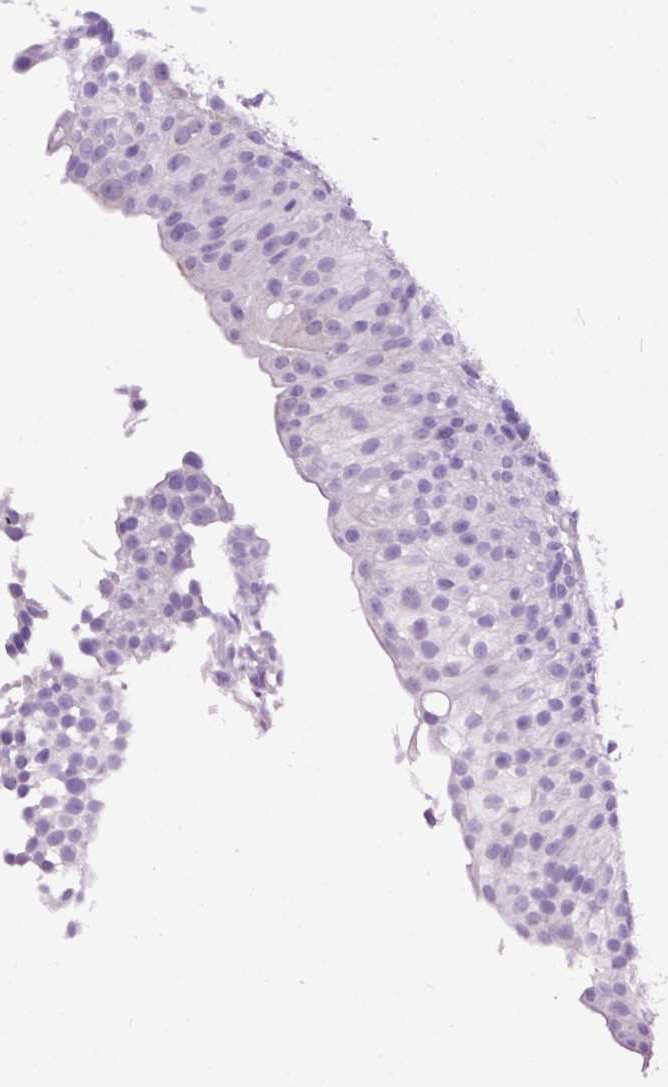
{"staining": {"intensity": "negative", "quantity": "none", "location": "none"}, "tissue": "urothelial cancer", "cell_type": "Tumor cells", "image_type": "cancer", "snomed": [{"axis": "morphology", "description": "Urothelial carcinoma, Low grade"}, {"axis": "topography", "description": "Urinary bladder"}], "caption": "There is no significant staining in tumor cells of low-grade urothelial carcinoma.", "gene": "MAPT", "patient": {"sex": "male", "age": 70}}